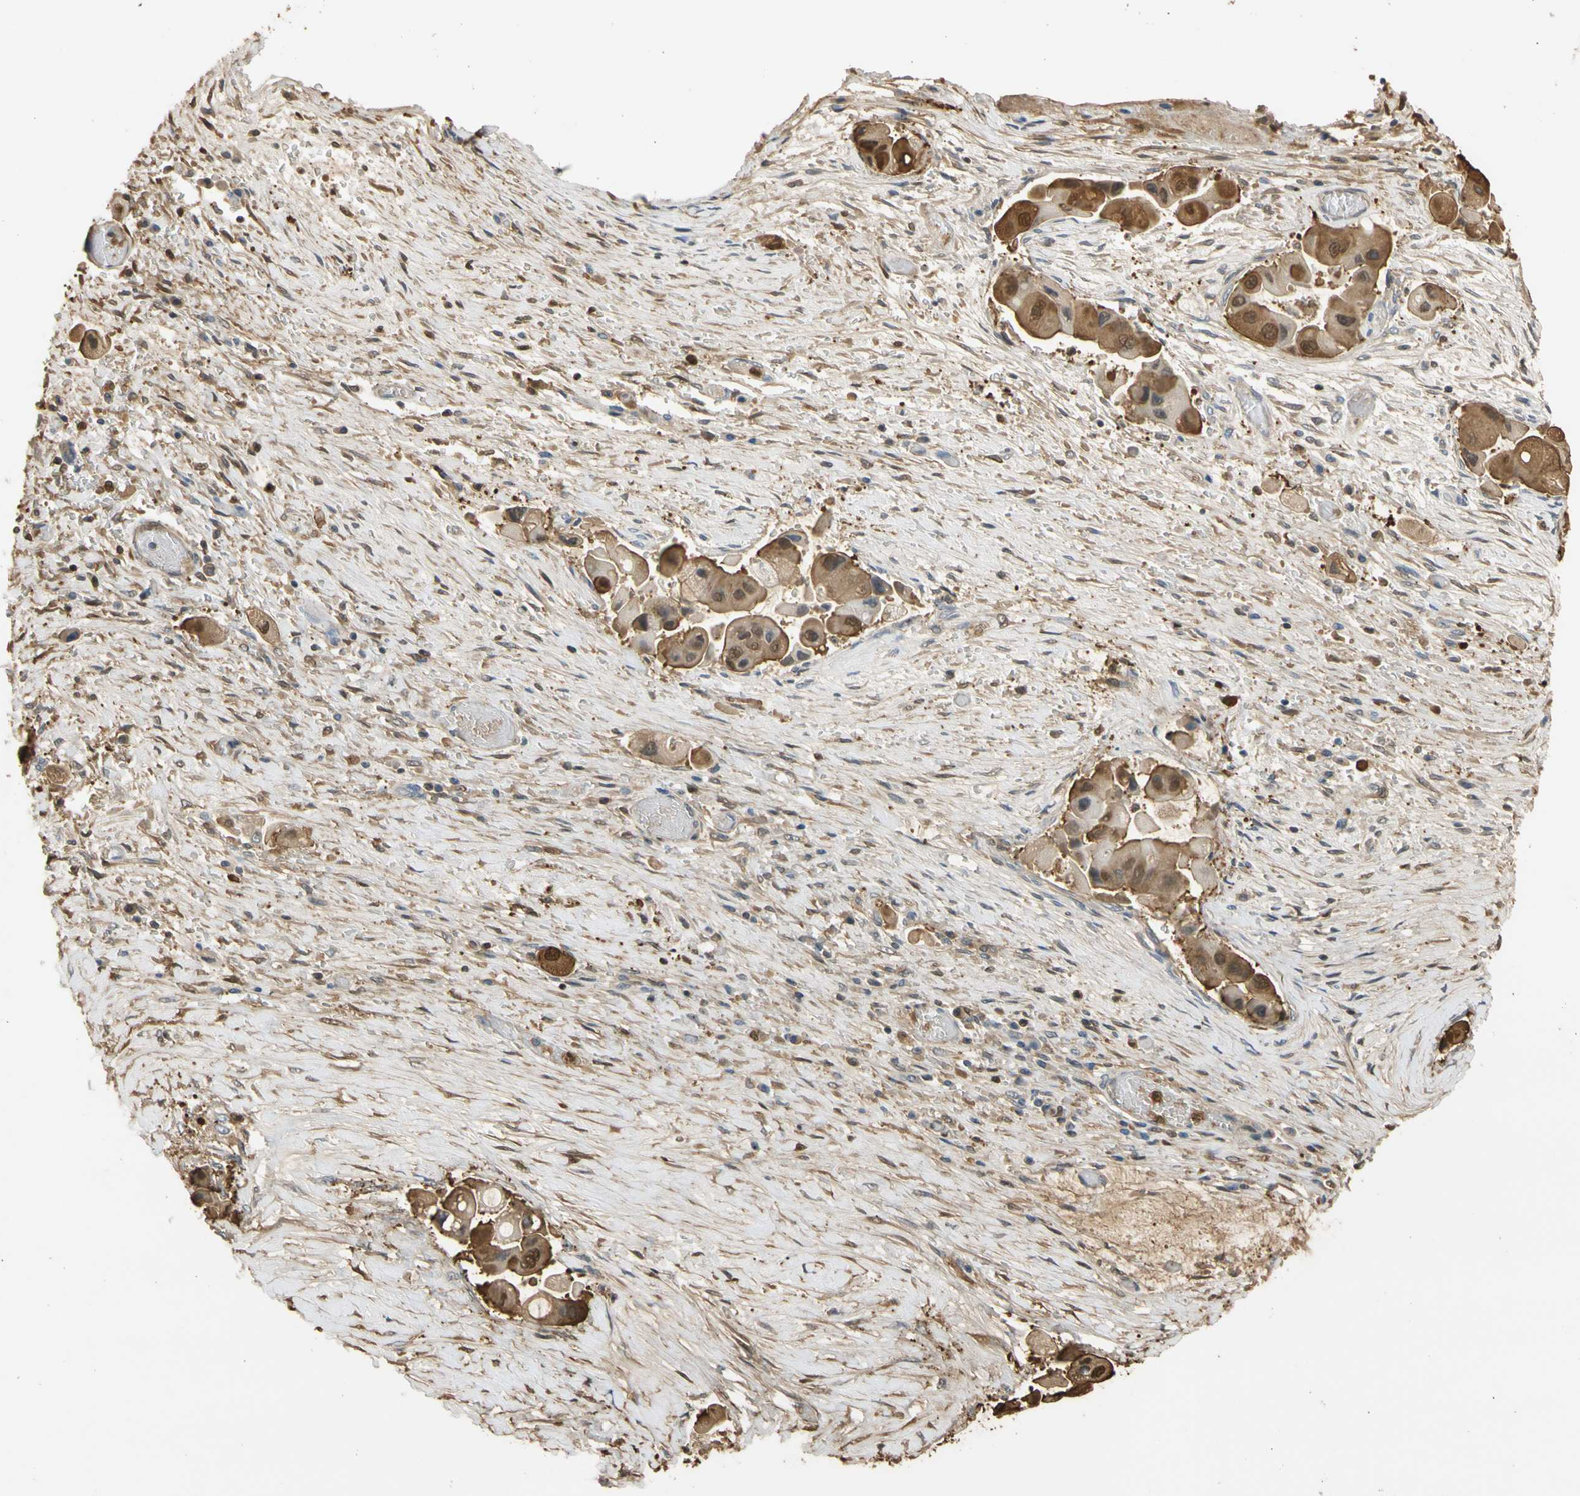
{"staining": {"intensity": "moderate", "quantity": ">75%", "location": "cytoplasmic/membranous,nuclear"}, "tissue": "liver cancer", "cell_type": "Tumor cells", "image_type": "cancer", "snomed": [{"axis": "morphology", "description": "Normal tissue, NOS"}, {"axis": "morphology", "description": "Cholangiocarcinoma"}, {"axis": "topography", "description": "Liver"}, {"axis": "topography", "description": "Peripheral nerve tissue"}], "caption": "There is medium levels of moderate cytoplasmic/membranous and nuclear staining in tumor cells of cholangiocarcinoma (liver), as demonstrated by immunohistochemical staining (brown color).", "gene": "S100A6", "patient": {"sex": "male", "age": 50}}